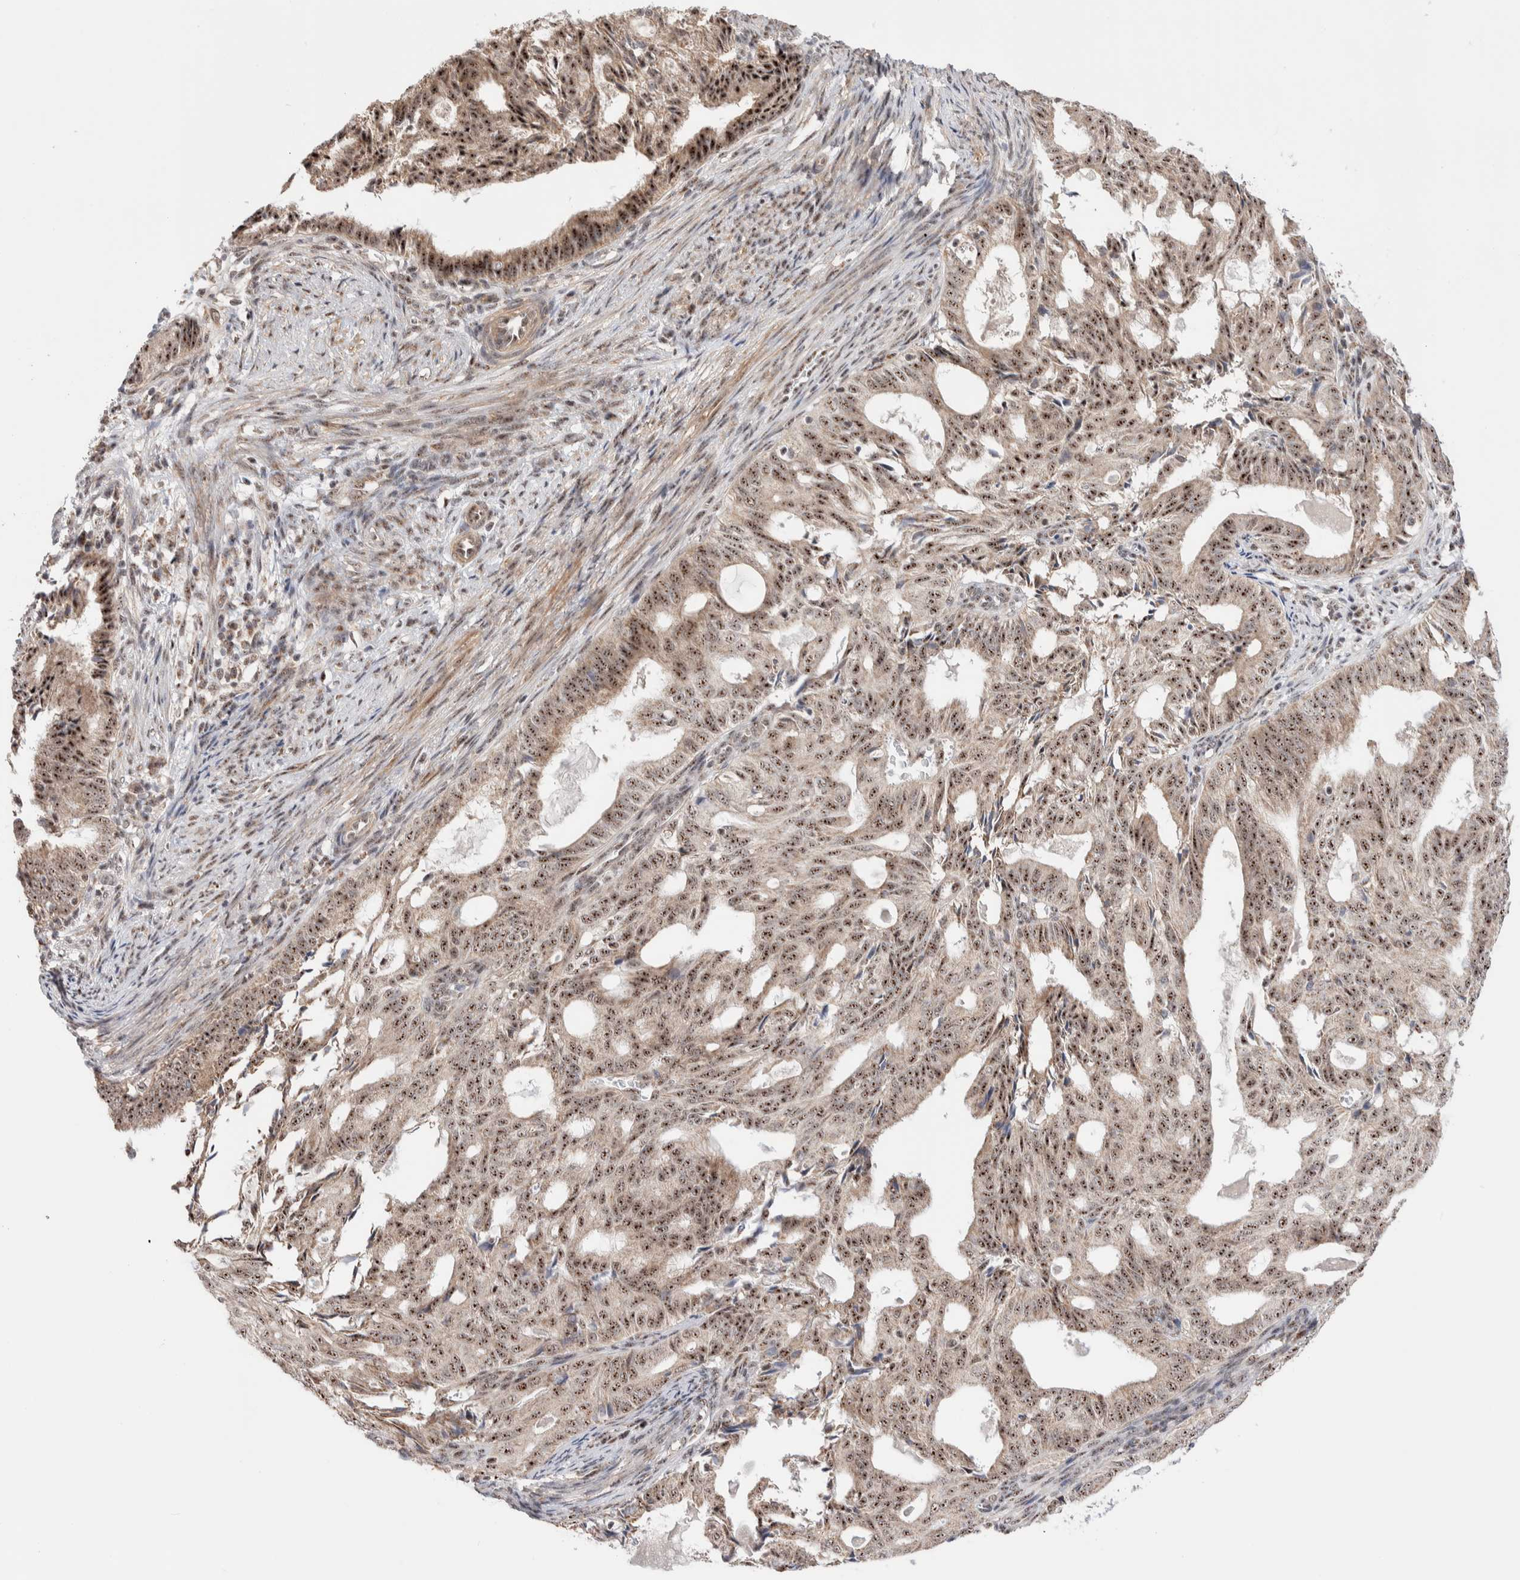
{"staining": {"intensity": "moderate", "quantity": ">75%", "location": "cytoplasmic/membranous,nuclear"}, "tissue": "endometrial cancer", "cell_type": "Tumor cells", "image_type": "cancer", "snomed": [{"axis": "morphology", "description": "Adenocarcinoma, NOS"}, {"axis": "topography", "description": "Endometrium"}], "caption": "Immunohistochemical staining of endometrial cancer reveals medium levels of moderate cytoplasmic/membranous and nuclear expression in approximately >75% of tumor cells.", "gene": "ZNF695", "patient": {"sex": "female", "age": 58}}